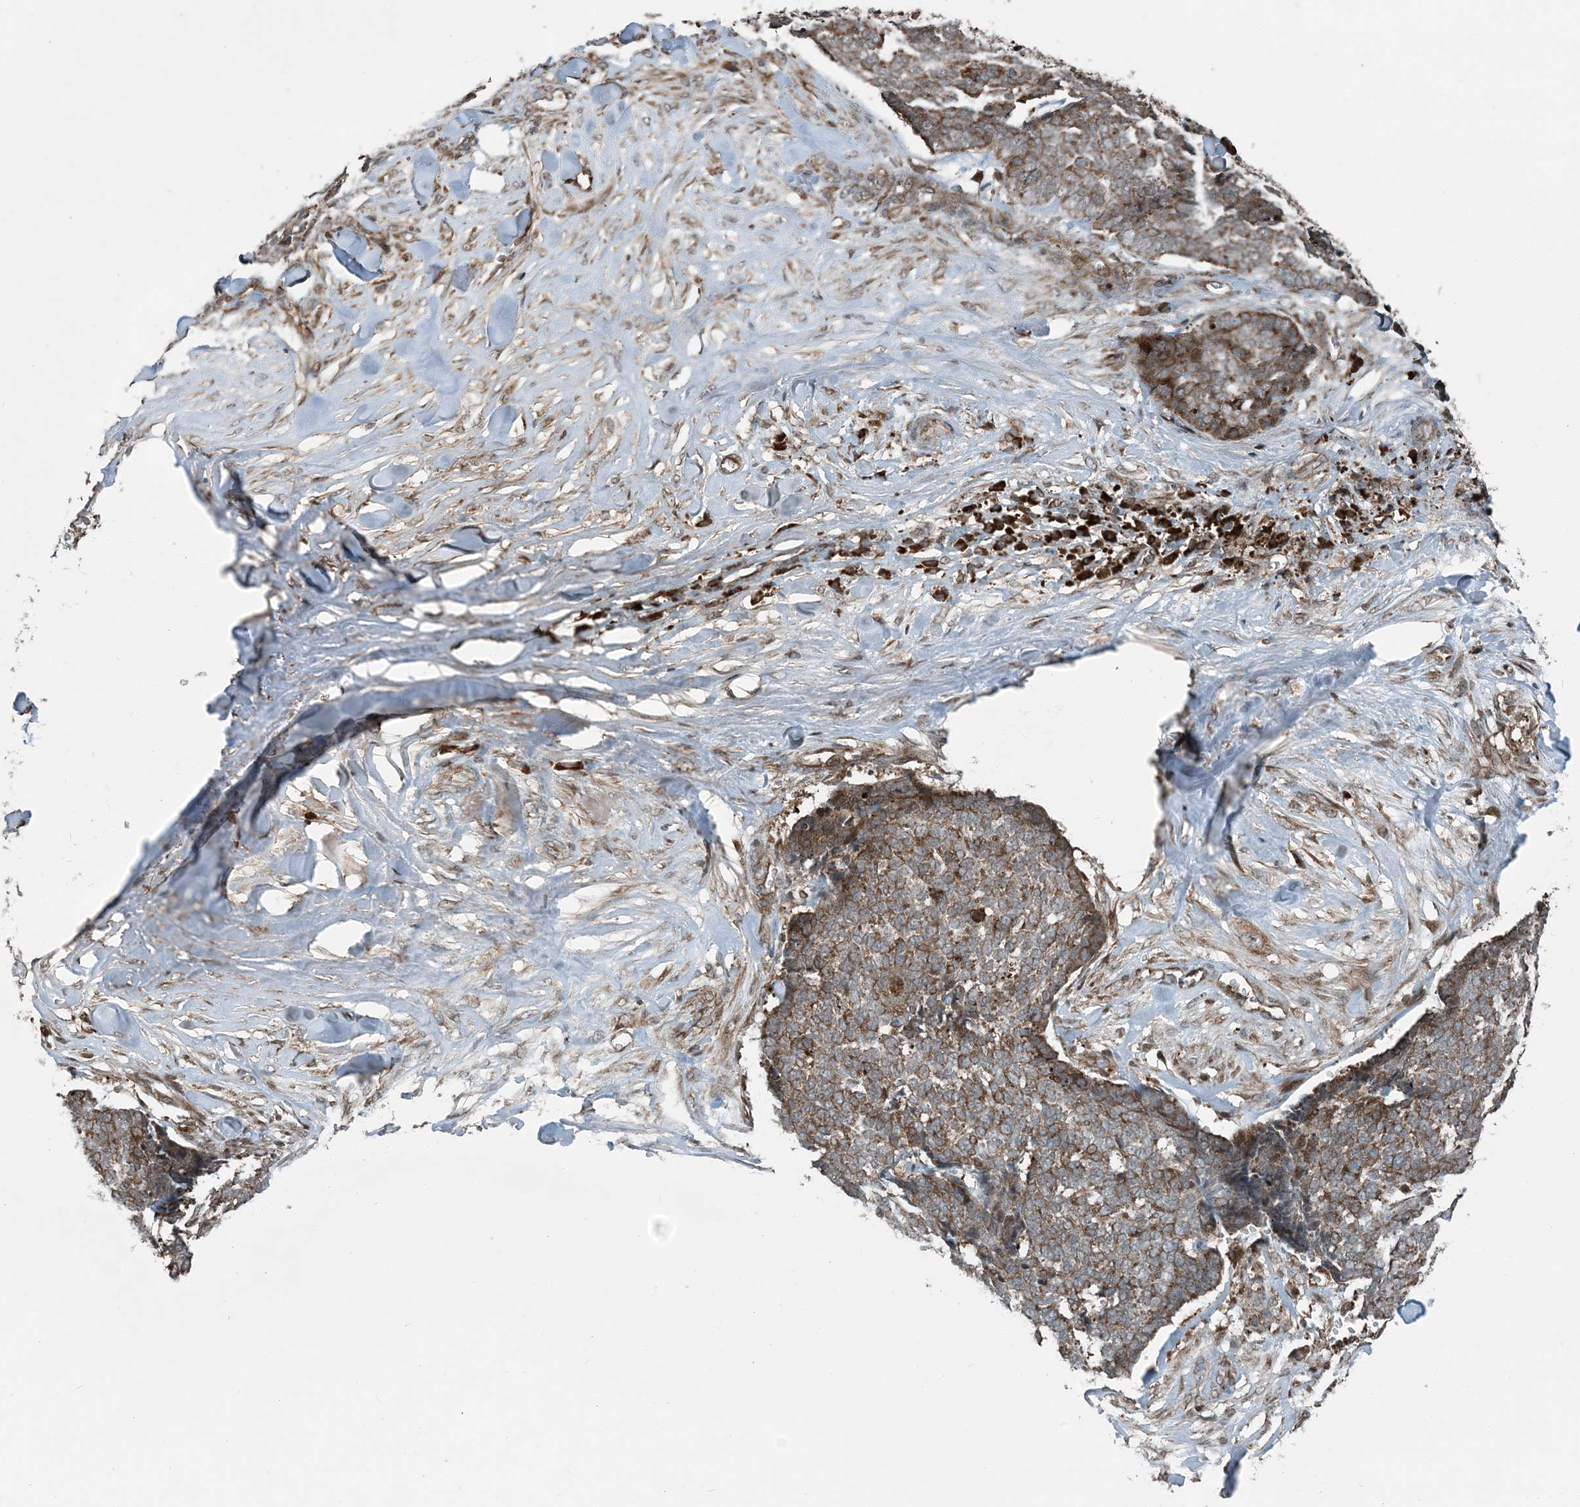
{"staining": {"intensity": "moderate", "quantity": "25%-75%", "location": "cytoplasmic/membranous"}, "tissue": "skin cancer", "cell_type": "Tumor cells", "image_type": "cancer", "snomed": [{"axis": "morphology", "description": "Basal cell carcinoma"}, {"axis": "topography", "description": "Skin"}], "caption": "Immunohistochemistry photomicrograph of neoplastic tissue: skin cancer stained using IHC exhibits medium levels of moderate protein expression localized specifically in the cytoplasmic/membranous of tumor cells, appearing as a cytoplasmic/membranous brown color.", "gene": "EDEM2", "patient": {"sex": "male", "age": 84}}